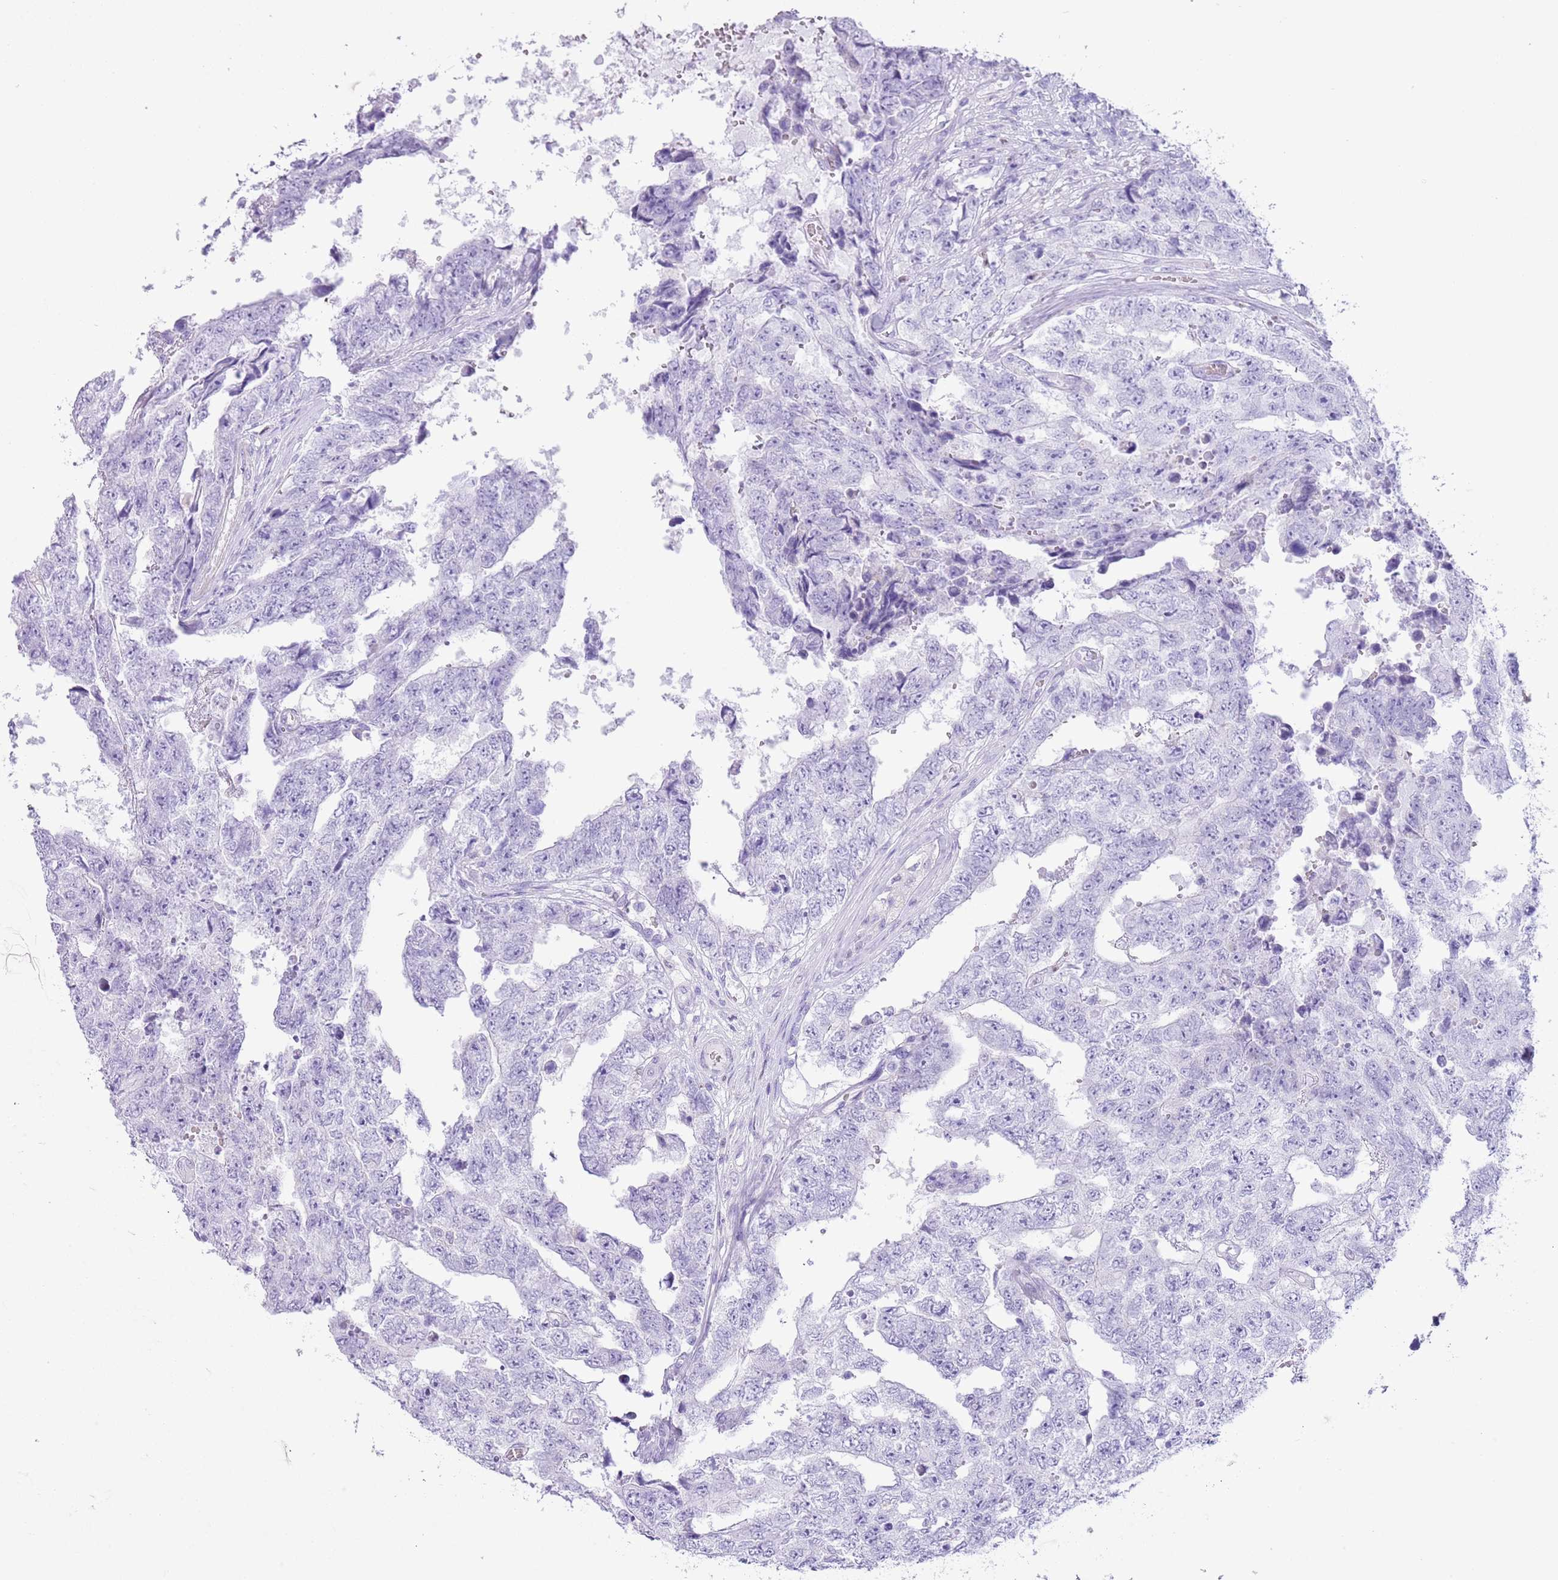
{"staining": {"intensity": "negative", "quantity": "none", "location": "none"}, "tissue": "testis cancer", "cell_type": "Tumor cells", "image_type": "cancer", "snomed": [{"axis": "morphology", "description": "Carcinoma, Embryonal, NOS"}, {"axis": "topography", "description": "Testis"}], "caption": "IHC micrograph of human testis embryonal carcinoma stained for a protein (brown), which exhibits no staining in tumor cells.", "gene": "SLC7A14", "patient": {"sex": "male", "age": 25}}